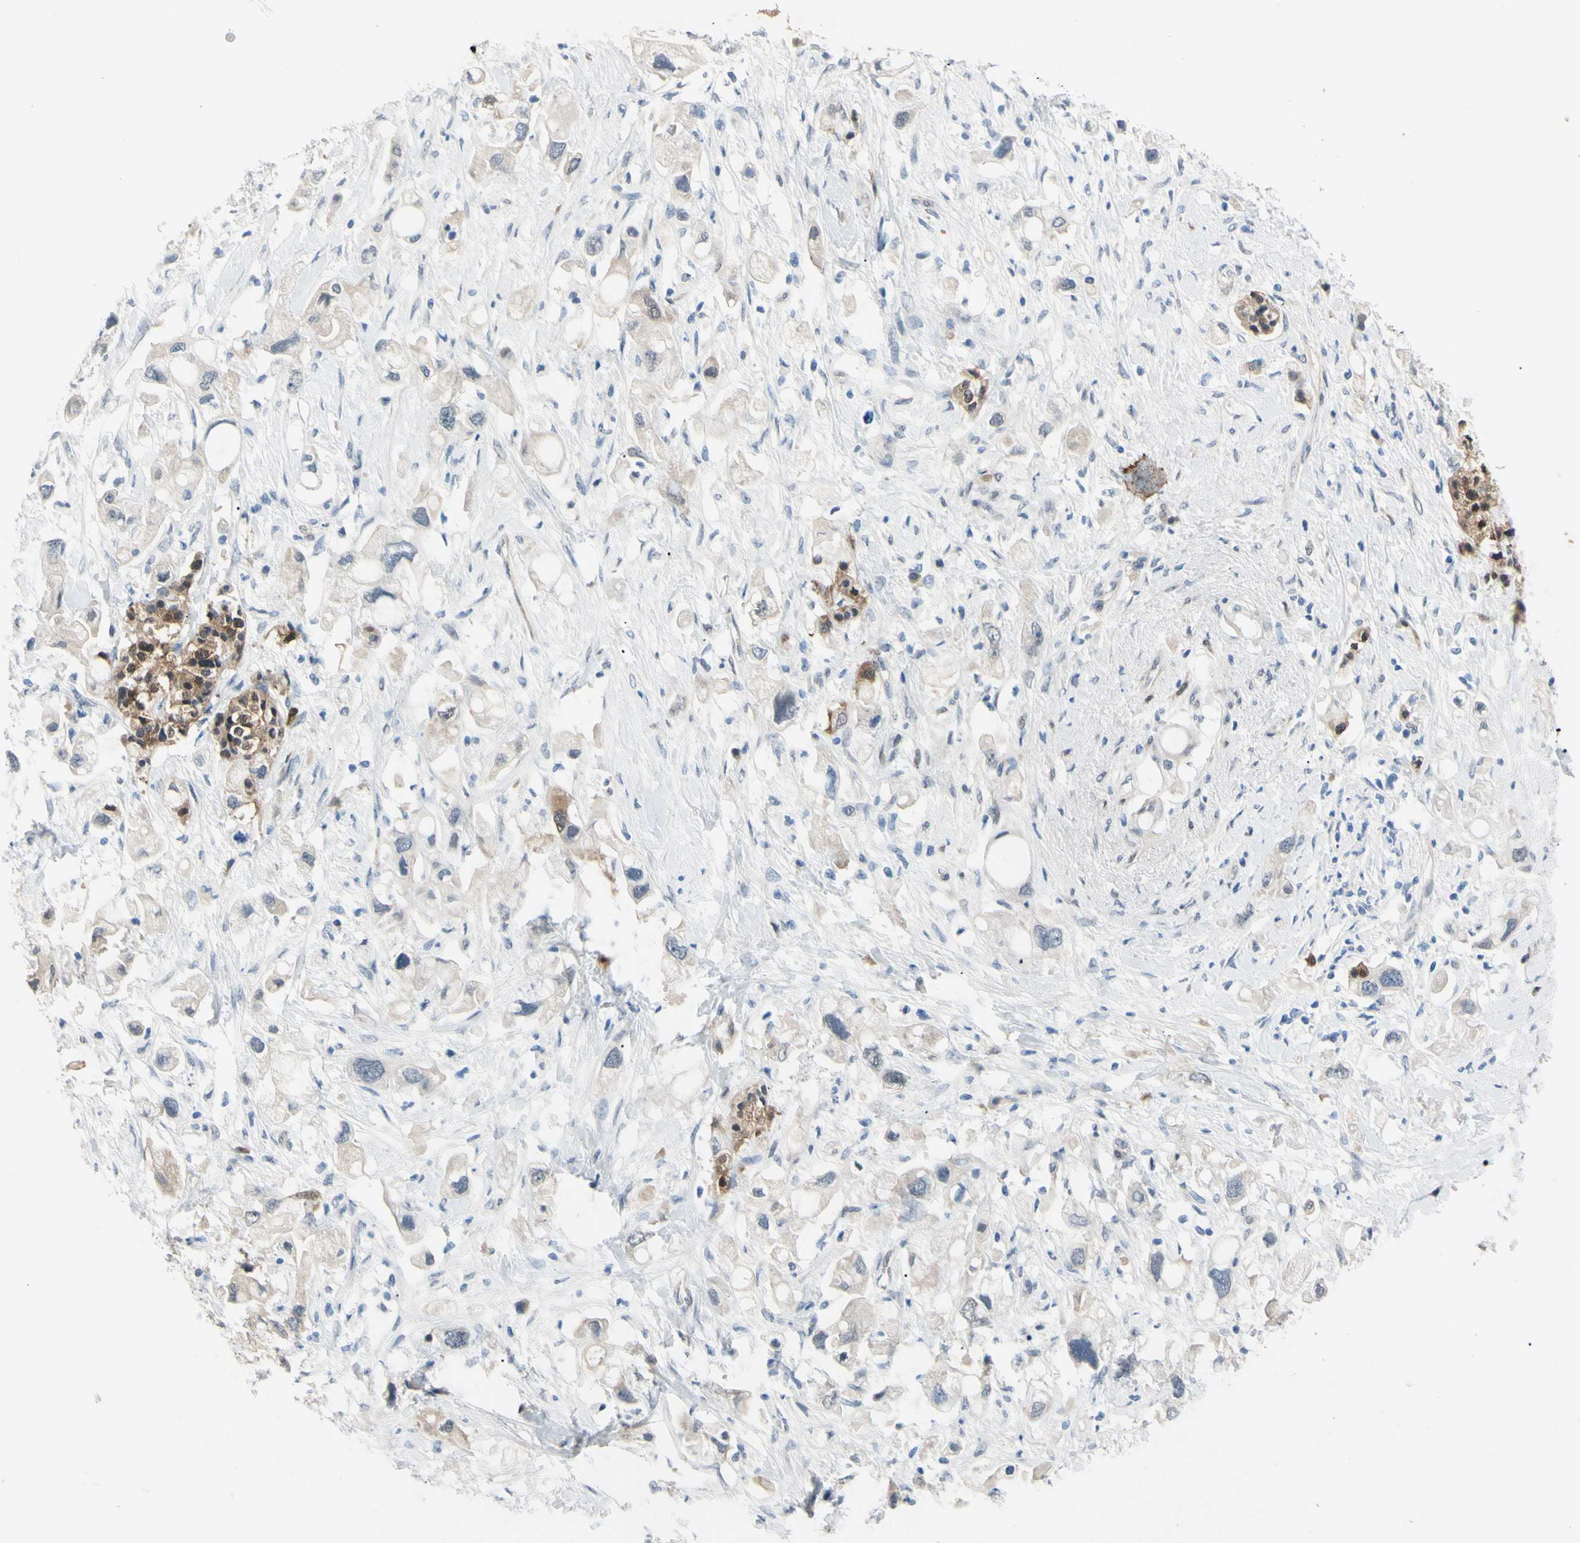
{"staining": {"intensity": "weak", "quantity": ">75%", "location": "cytoplasmic/membranous"}, "tissue": "pancreatic cancer", "cell_type": "Tumor cells", "image_type": "cancer", "snomed": [{"axis": "morphology", "description": "Adenocarcinoma, NOS"}, {"axis": "topography", "description": "Pancreas"}], "caption": "IHC micrograph of neoplastic tissue: pancreatic adenocarcinoma stained using IHC exhibits low levels of weak protein expression localized specifically in the cytoplasmic/membranous of tumor cells, appearing as a cytoplasmic/membranous brown color.", "gene": "NOL3", "patient": {"sex": "female", "age": 56}}